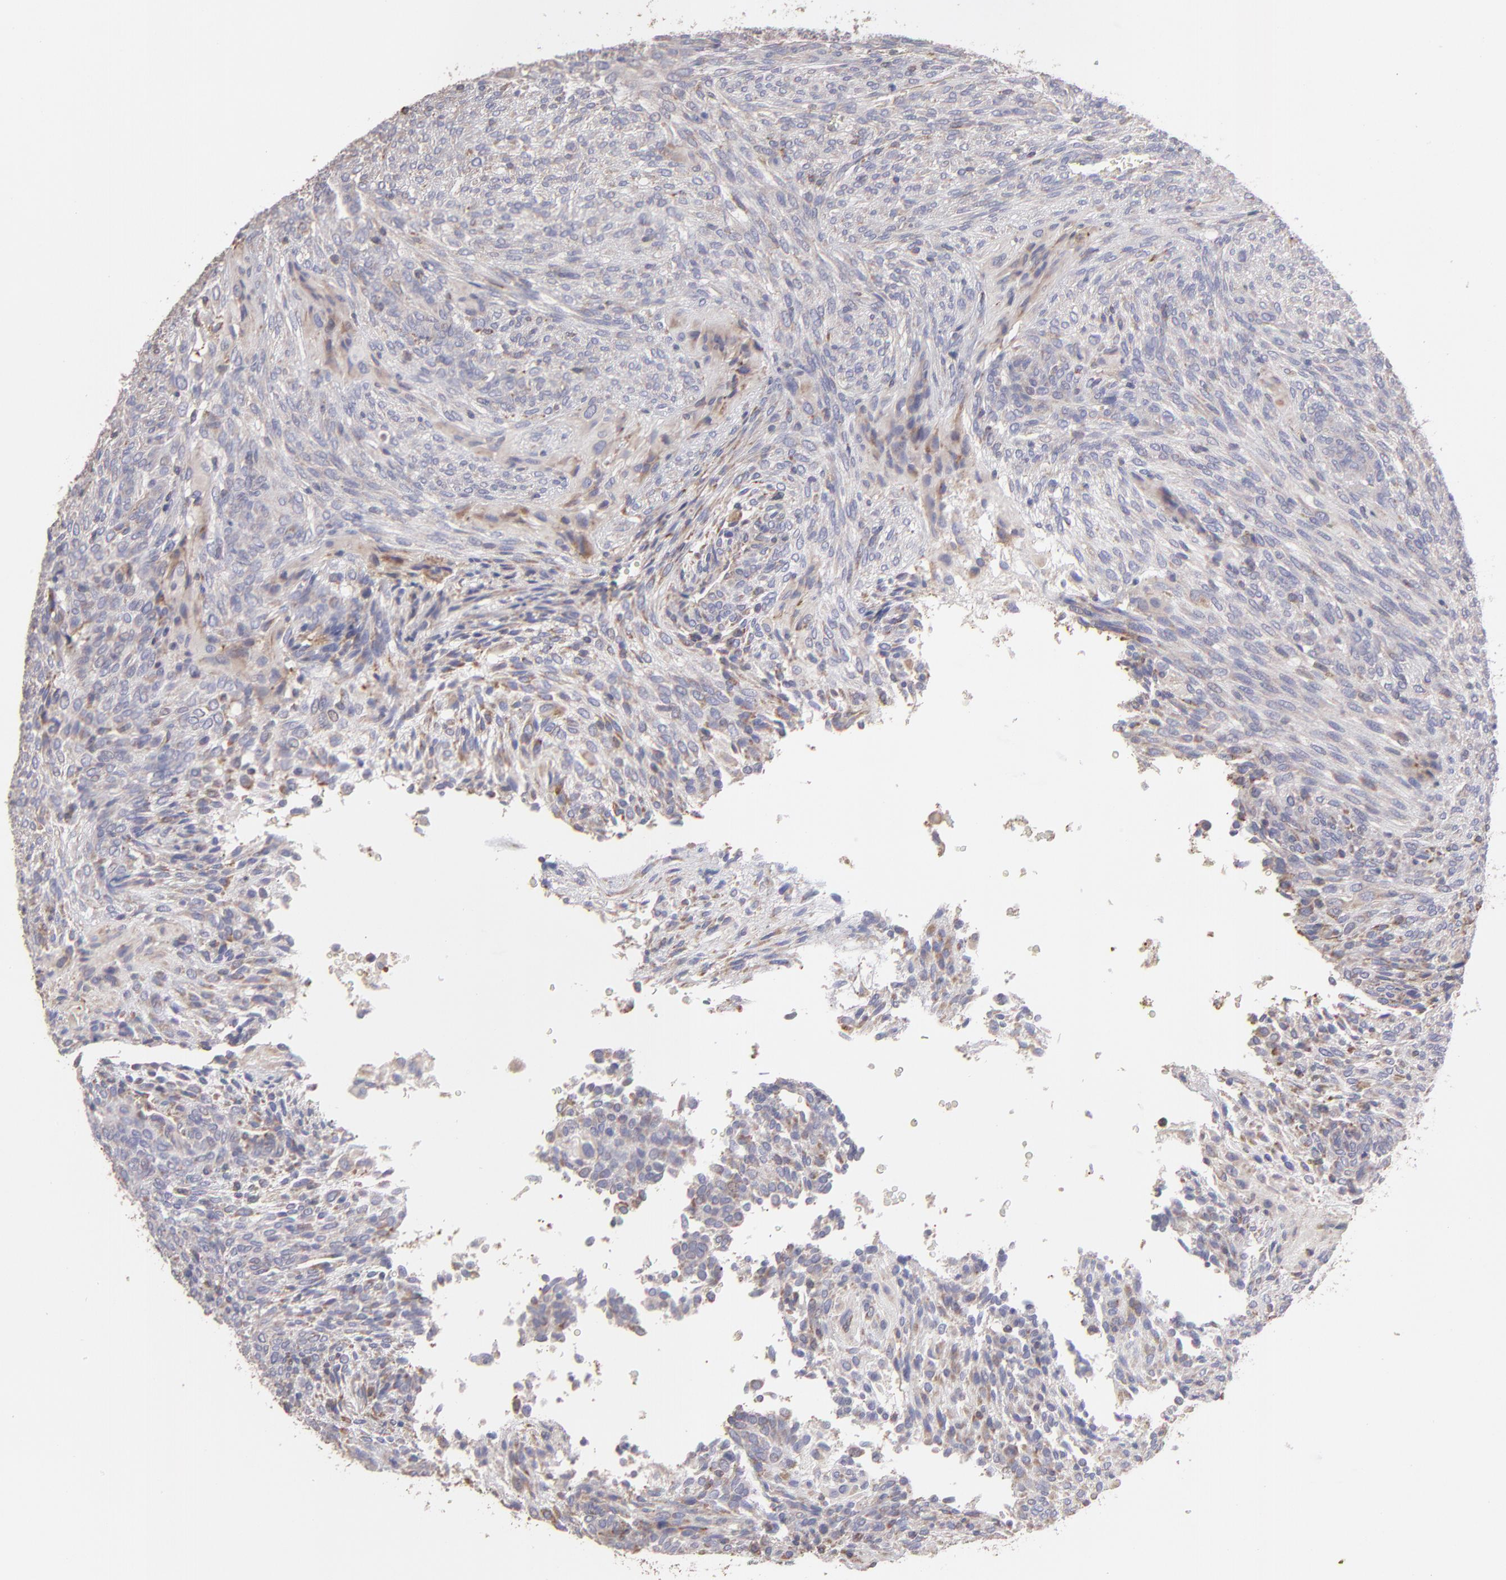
{"staining": {"intensity": "weak", "quantity": "25%-75%", "location": "cytoplasmic/membranous"}, "tissue": "glioma", "cell_type": "Tumor cells", "image_type": "cancer", "snomed": [{"axis": "morphology", "description": "Glioma, malignant, High grade"}, {"axis": "topography", "description": "Cerebral cortex"}], "caption": "Immunohistochemistry micrograph of neoplastic tissue: glioma stained using immunohistochemistry (IHC) reveals low levels of weak protein expression localized specifically in the cytoplasmic/membranous of tumor cells, appearing as a cytoplasmic/membranous brown color.", "gene": "CALR", "patient": {"sex": "female", "age": 55}}